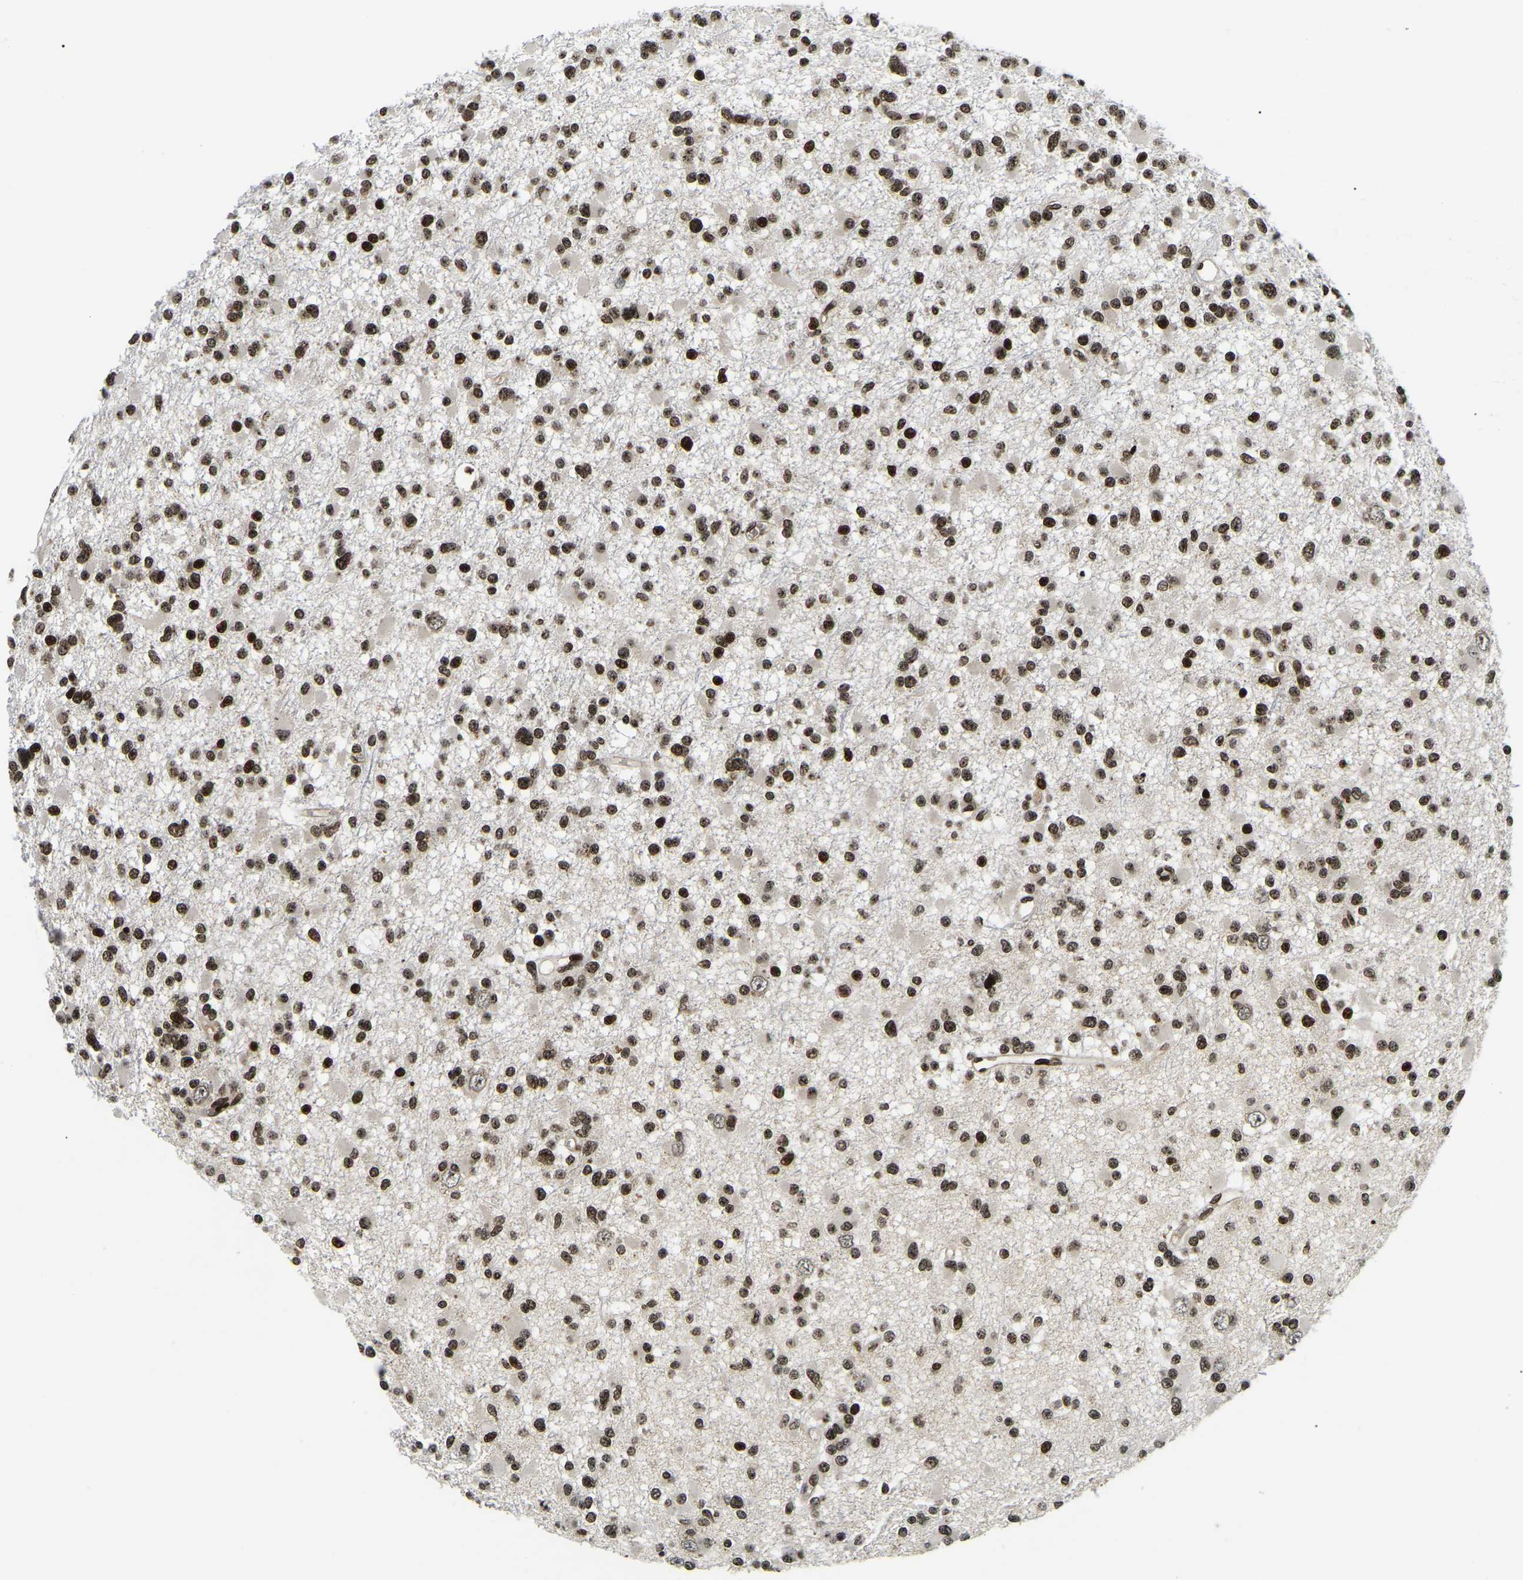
{"staining": {"intensity": "moderate", "quantity": ">75%", "location": "nuclear"}, "tissue": "glioma", "cell_type": "Tumor cells", "image_type": "cancer", "snomed": [{"axis": "morphology", "description": "Glioma, malignant, Low grade"}, {"axis": "topography", "description": "Brain"}], "caption": "This is an image of immunohistochemistry (IHC) staining of malignant glioma (low-grade), which shows moderate positivity in the nuclear of tumor cells.", "gene": "LRRC61", "patient": {"sex": "female", "age": 22}}